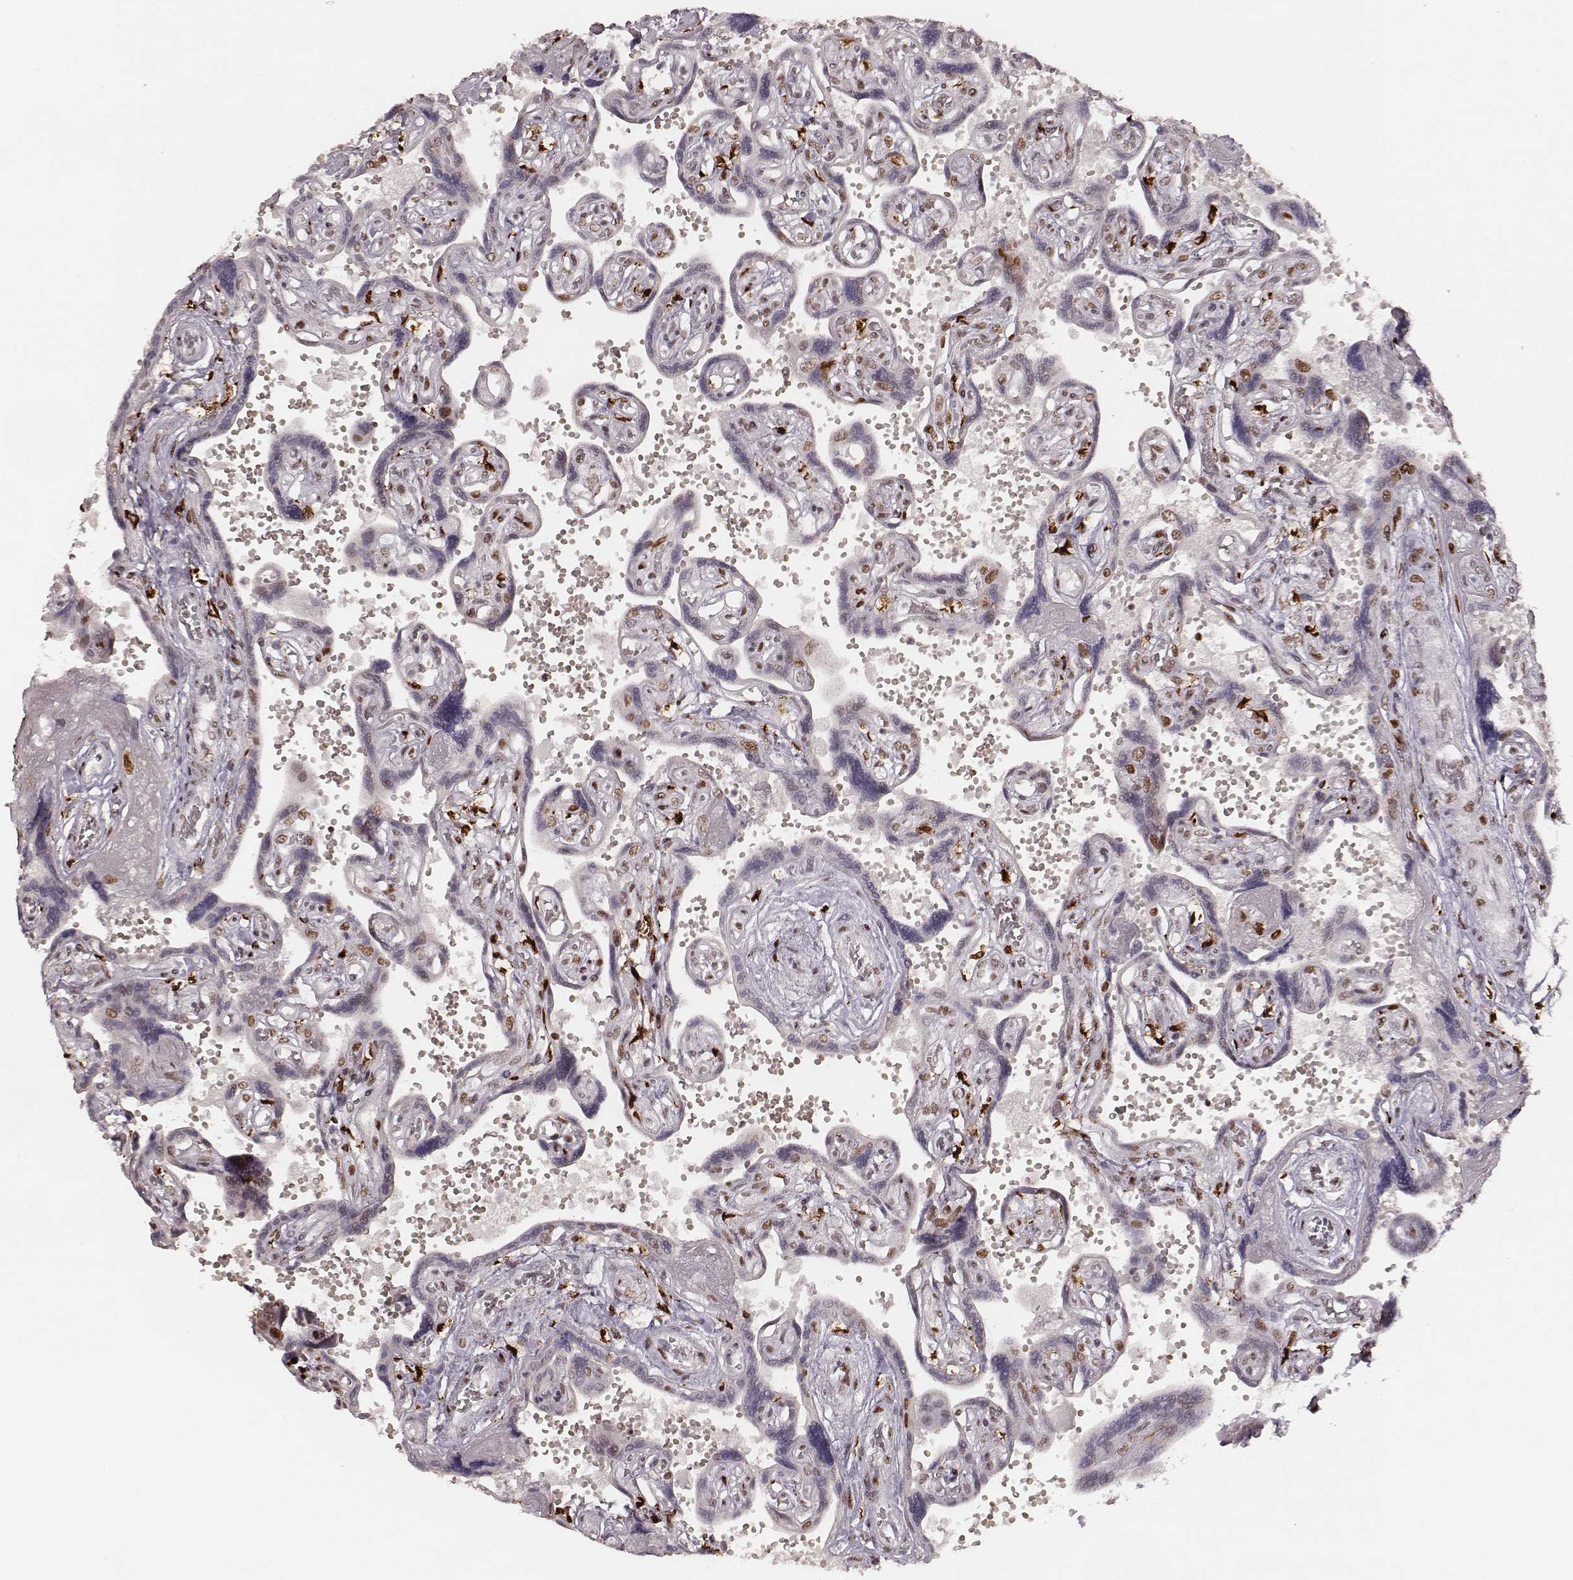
{"staining": {"intensity": "strong", "quantity": ">75%", "location": "nuclear"}, "tissue": "placenta", "cell_type": "Decidual cells", "image_type": "normal", "snomed": [{"axis": "morphology", "description": "Normal tissue, NOS"}, {"axis": "topography", "description": "Placenta"}], "caption": "Protein staining shows strong nuclear expression in approximately >75% of decidual cells in unremarkable placenta.", "gene": "HNRNPC", "patient": {"sex": "female", "age": 32}}